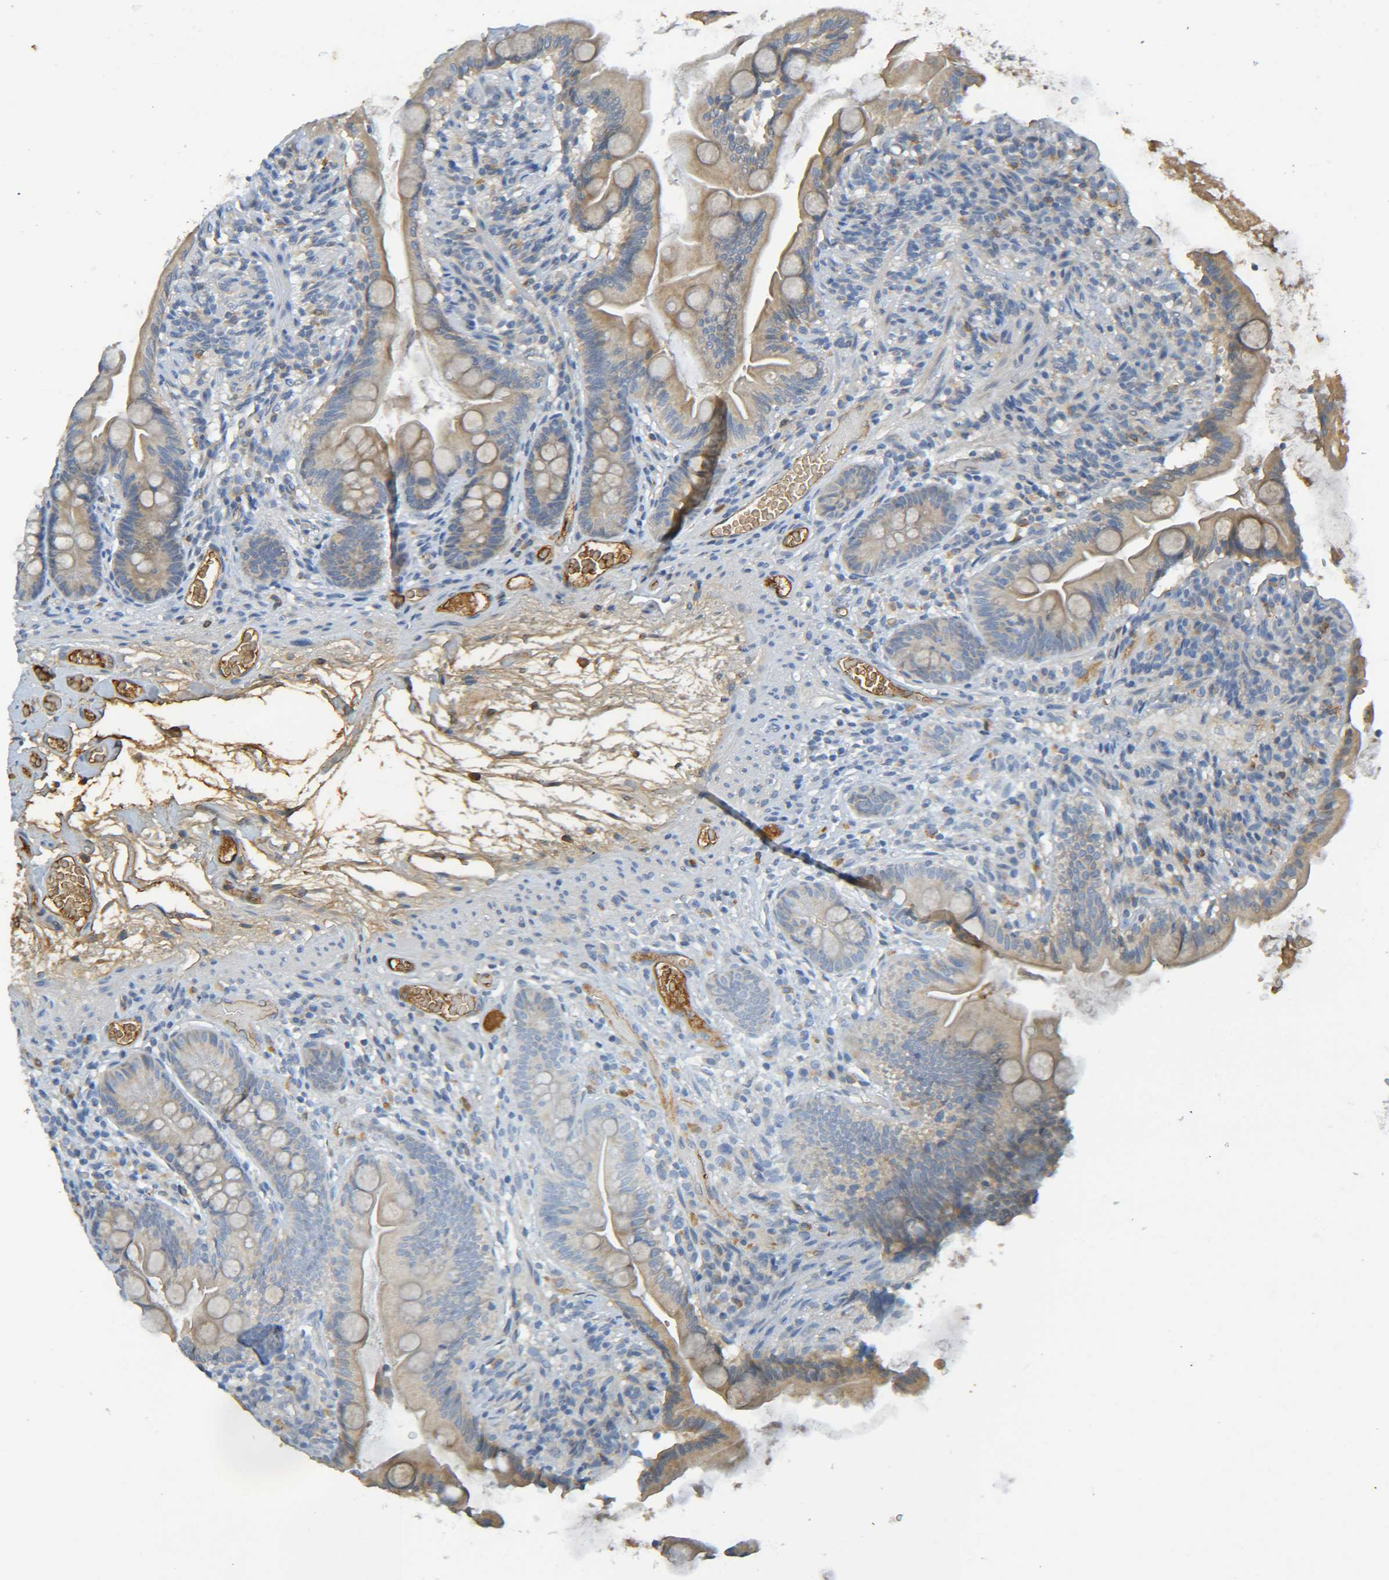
{"staining": {"intensity": "weak", "quantity": ">75%", "location": "cytoplasmic/membranous"}, "tissue": "small intestine", "cell_type": "Glandular cells", "image_type": "normal", "snomed": [{"axis": "morphology", "description": "Normal tissue, NOS"}, {"axis": "topography", "description": "Small intestine"}], "caption": "Weak cytoplasmic/membranous expression is appreciated in approximately >75% of glandular cells in normal small intestine. The protein is stained brown, and the nuclei are stained in blue (DAB IHC with brightfield microscopy, high magnification).", "gene": "C1QA", "patient": {"sex": "female", "age": 56}}